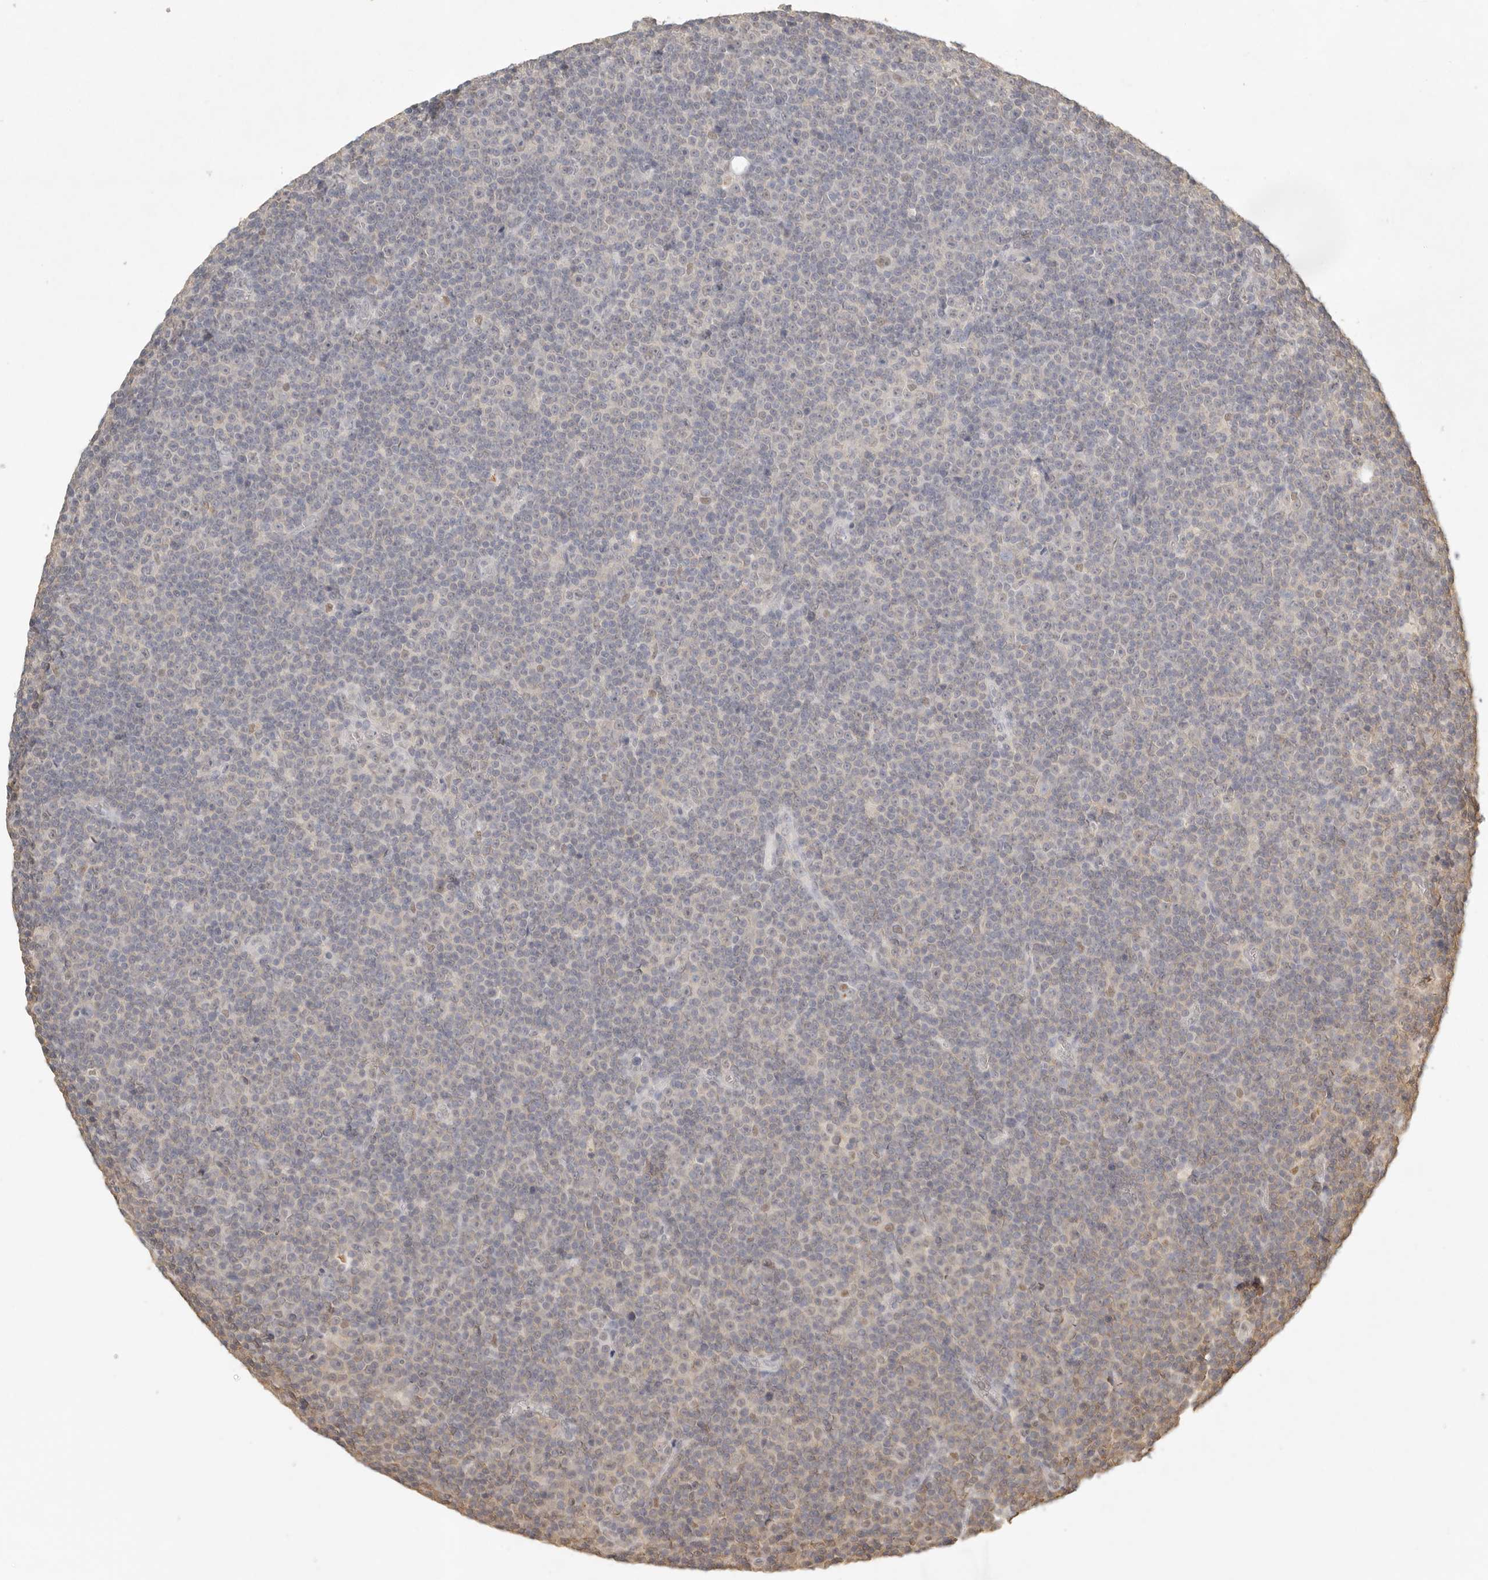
{"staining": {"intensity": "negative", "quantity": "none", "location": "none"}, "tissue": "lymphoma", "cell_type": "Tumor cells", "image_type": "cancer", "snomed": [{"axis": "morphology", "description": "Malignant lymphoma, non-Hodgkin's type, Low grade"}, {"axis": "topography", "description": "Lymph node"}], "caption": "The photomicrograph demonstrates no significant staining in tumor cells of low-grade malignant lymphoma, non-Hodgkin's type. Brightfield microscopy of immunohistochemistry stained with DAB (brown) and hematoxylin (blue), captured at high magnification.", "gene": "PSMA5", "patient": {"sex": "female", "age": 67}}